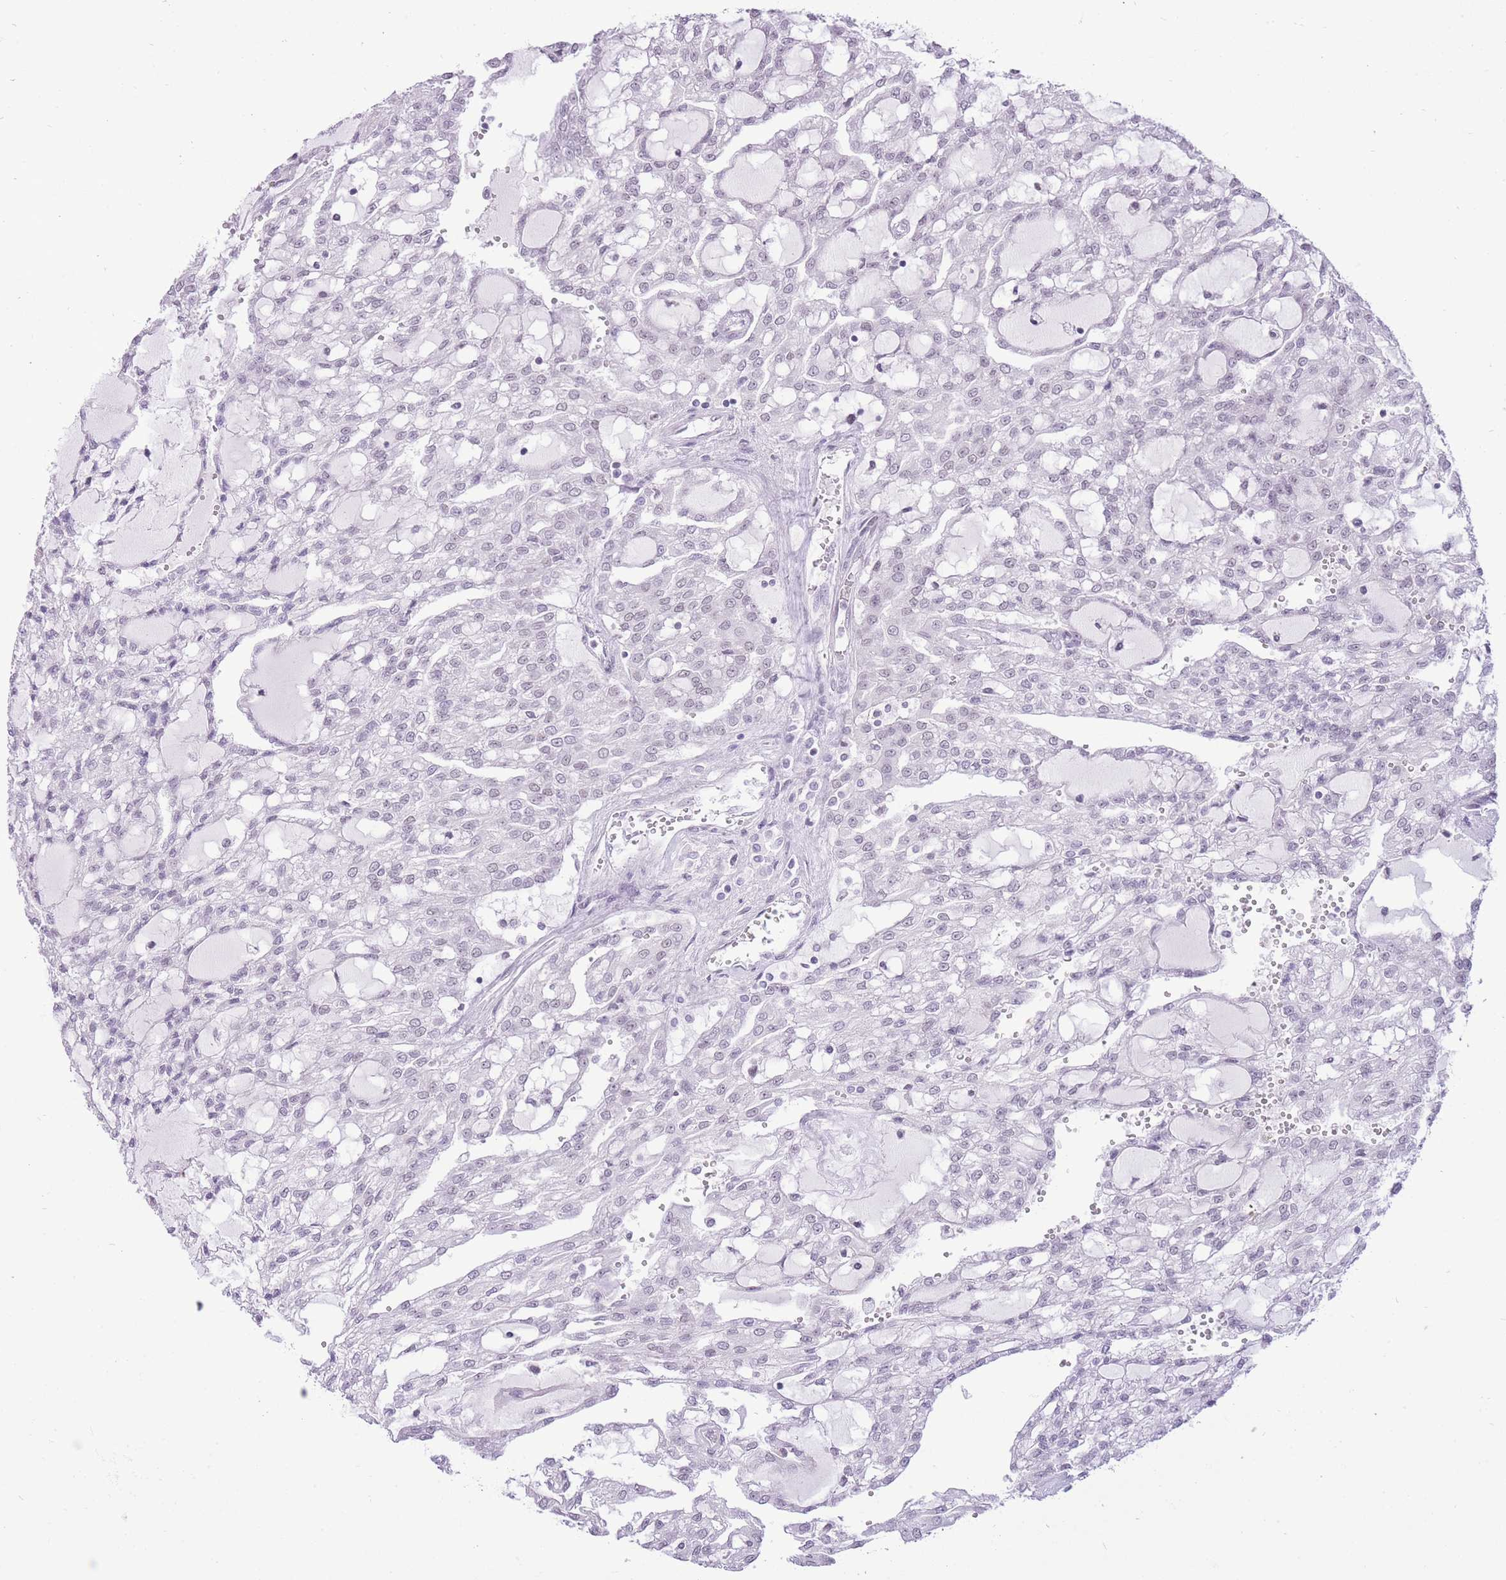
{"staining": {"intensity": "negative", "quantity": "none", "location": "none"}, "tissue": "renal cancer", "cell_type": "Tumor cells", "image_type": "cancer", "snomed": [{"axis": "morphology", "description": "Adenocarcinoma, NOS"}, {"axis": "topography", "description": "Kidney"}], "caption": "The histopathology image demonstrates no significant positivity in tumor cells of adenocarcinoma (renal).", "gene": "ZBED5", "patient": {"sex": "male", "age": 63}}